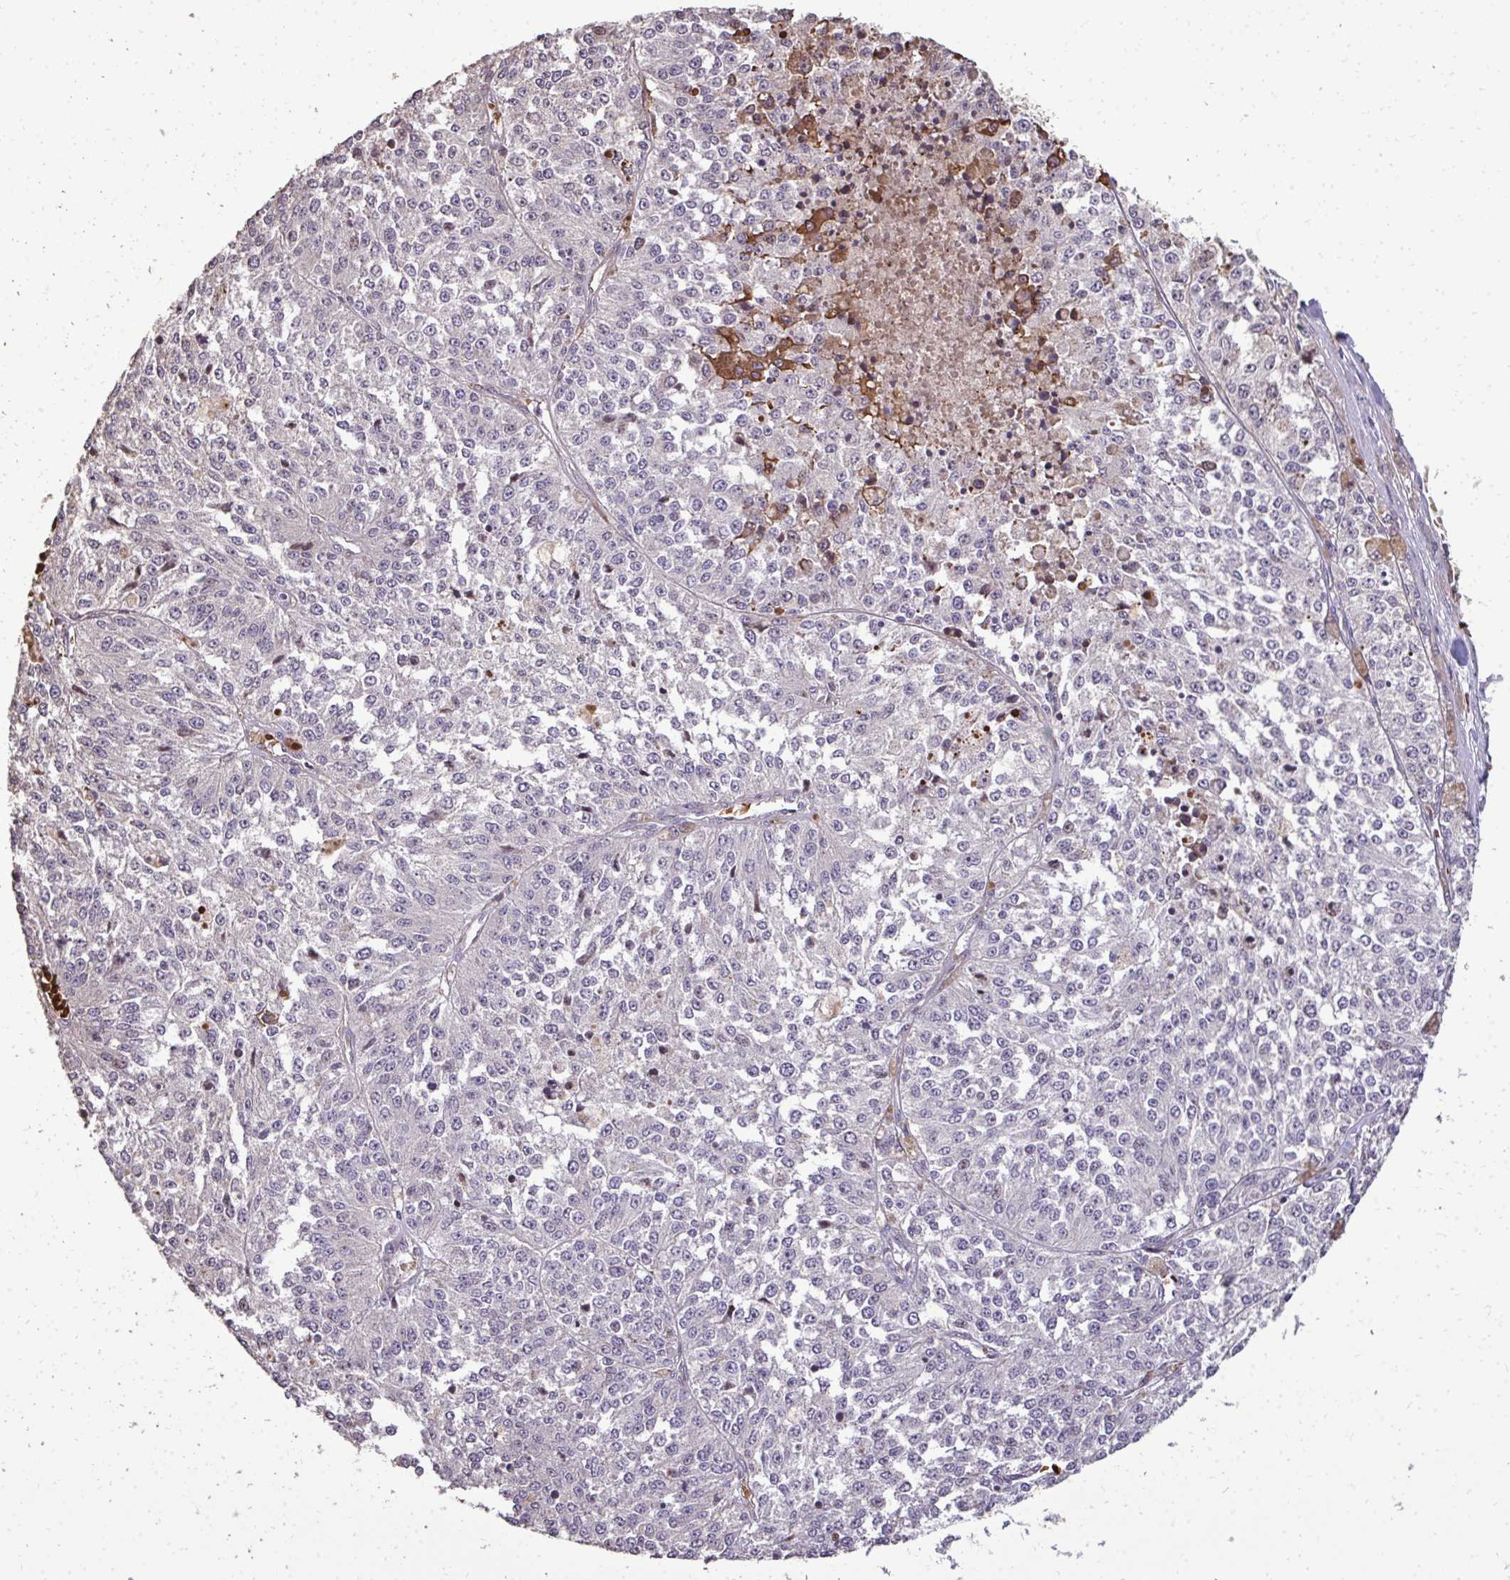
{"staining": {"intensity": "negative", "quantity": "none", "location": "none"}, "tissue": "melanoma", "cell_type": "Tumor cells", "image_type": "cancer", "snomed": [{"axis": "morphology", "description": "Malignant melanoma, Metastatic site"}, {"axis": "topography", "description": "Lymph node"}], "caption": "A photomicrograph of human malignant melanoma (metastatic site) is negative for staining in tumor cells.", "gene": "FIBCD1", "patient": {"sex": "female", "age": 64}}